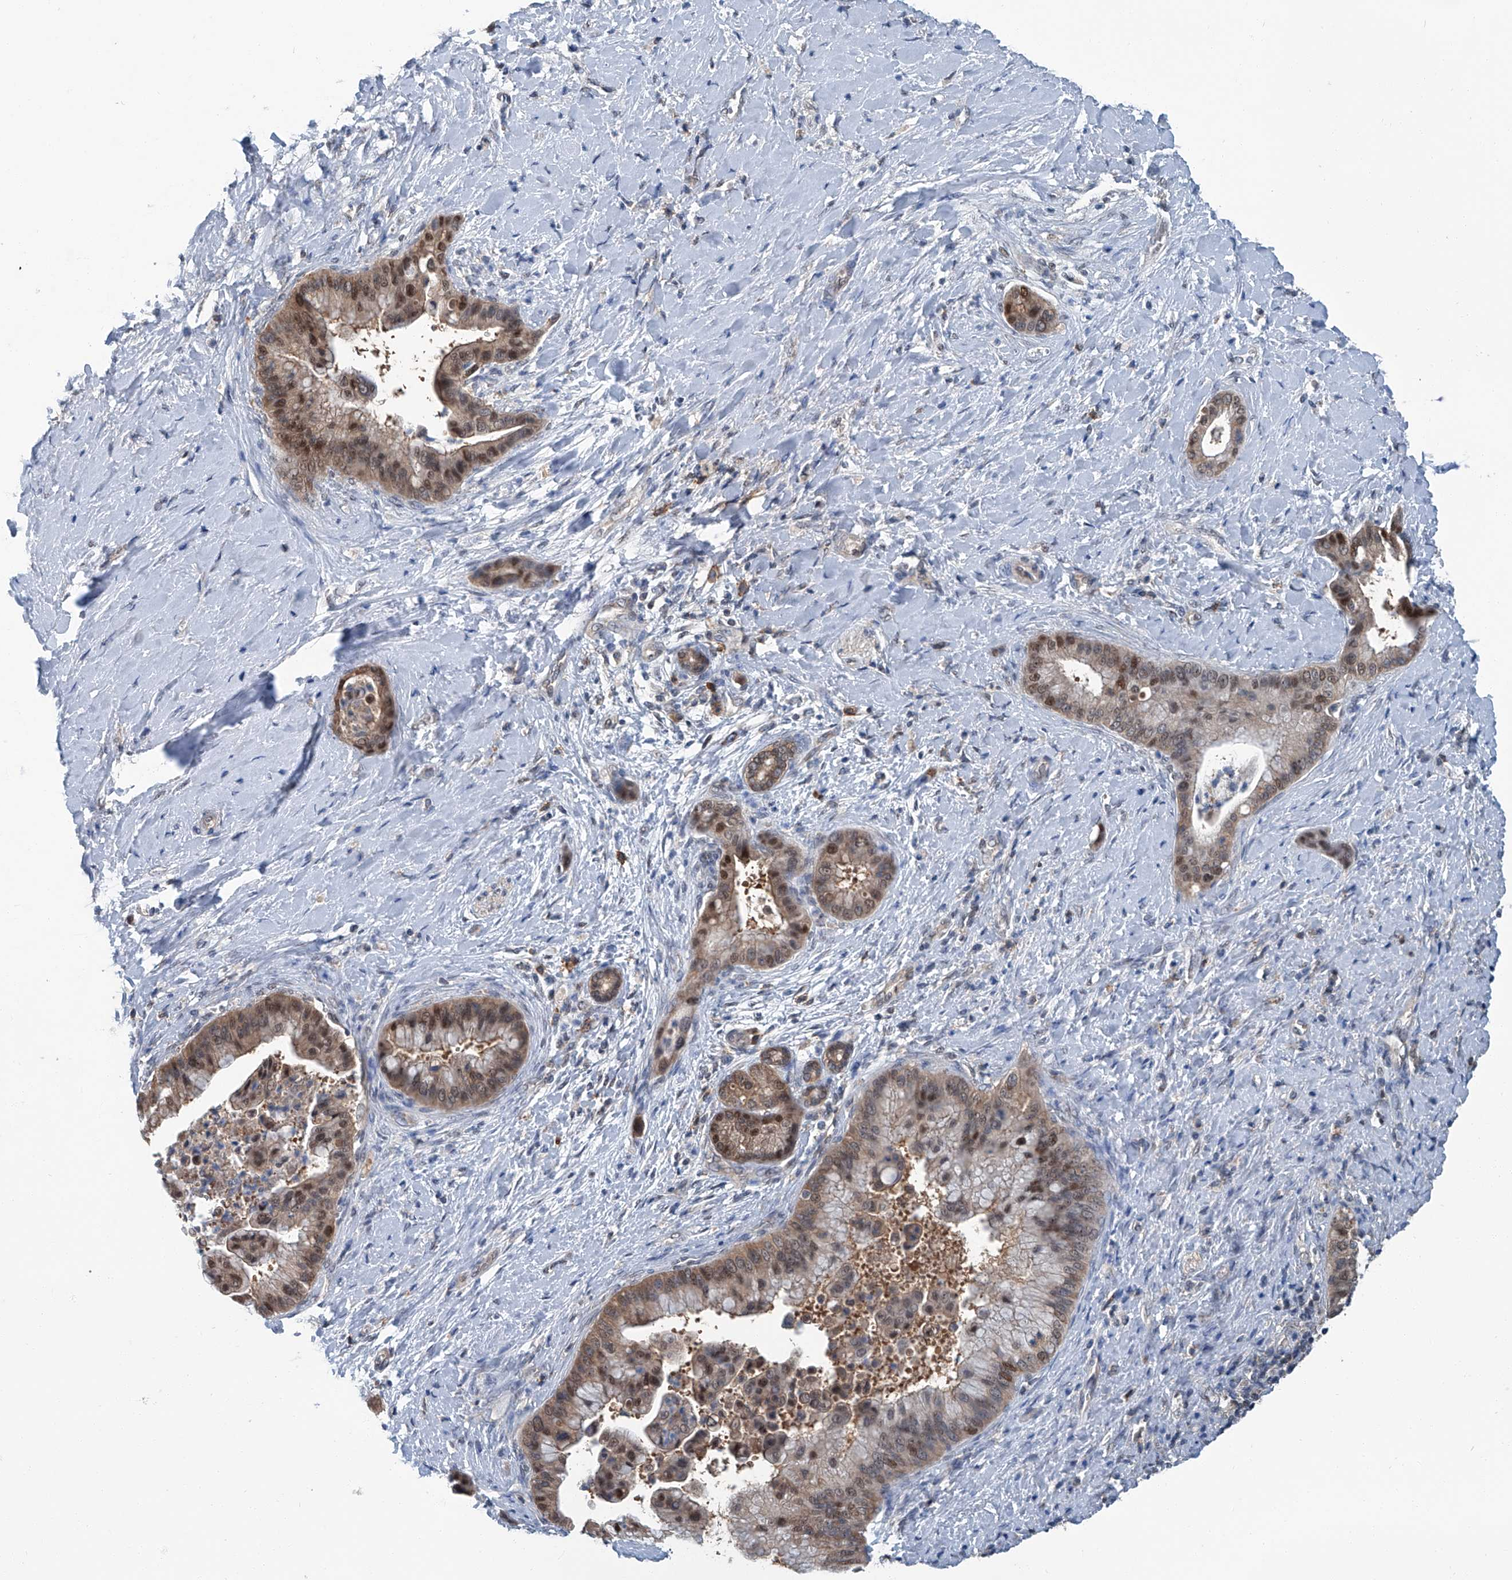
{"staining": {"intensity": "moderate", "quantity": ">75%", "location": "cytoplasmic/membranous,nuclear"}, "tissue": "liver cancer", "cell_type": "Tumor cells", "image_type": "cancer", "snomed": [{"axis": "morphology", "description": "Cholangiocarcinoma"}, {"axis": "topography", "description": "Liver"}], "caption": "Liver cancer stained with immunohistochemistry (IHC) displays moderate cytoplasmic/membranous and nuclear staining in about >75% of tumor cells.", "gene": "CLK1", "patient": {"sex": "female", "age": 54}}